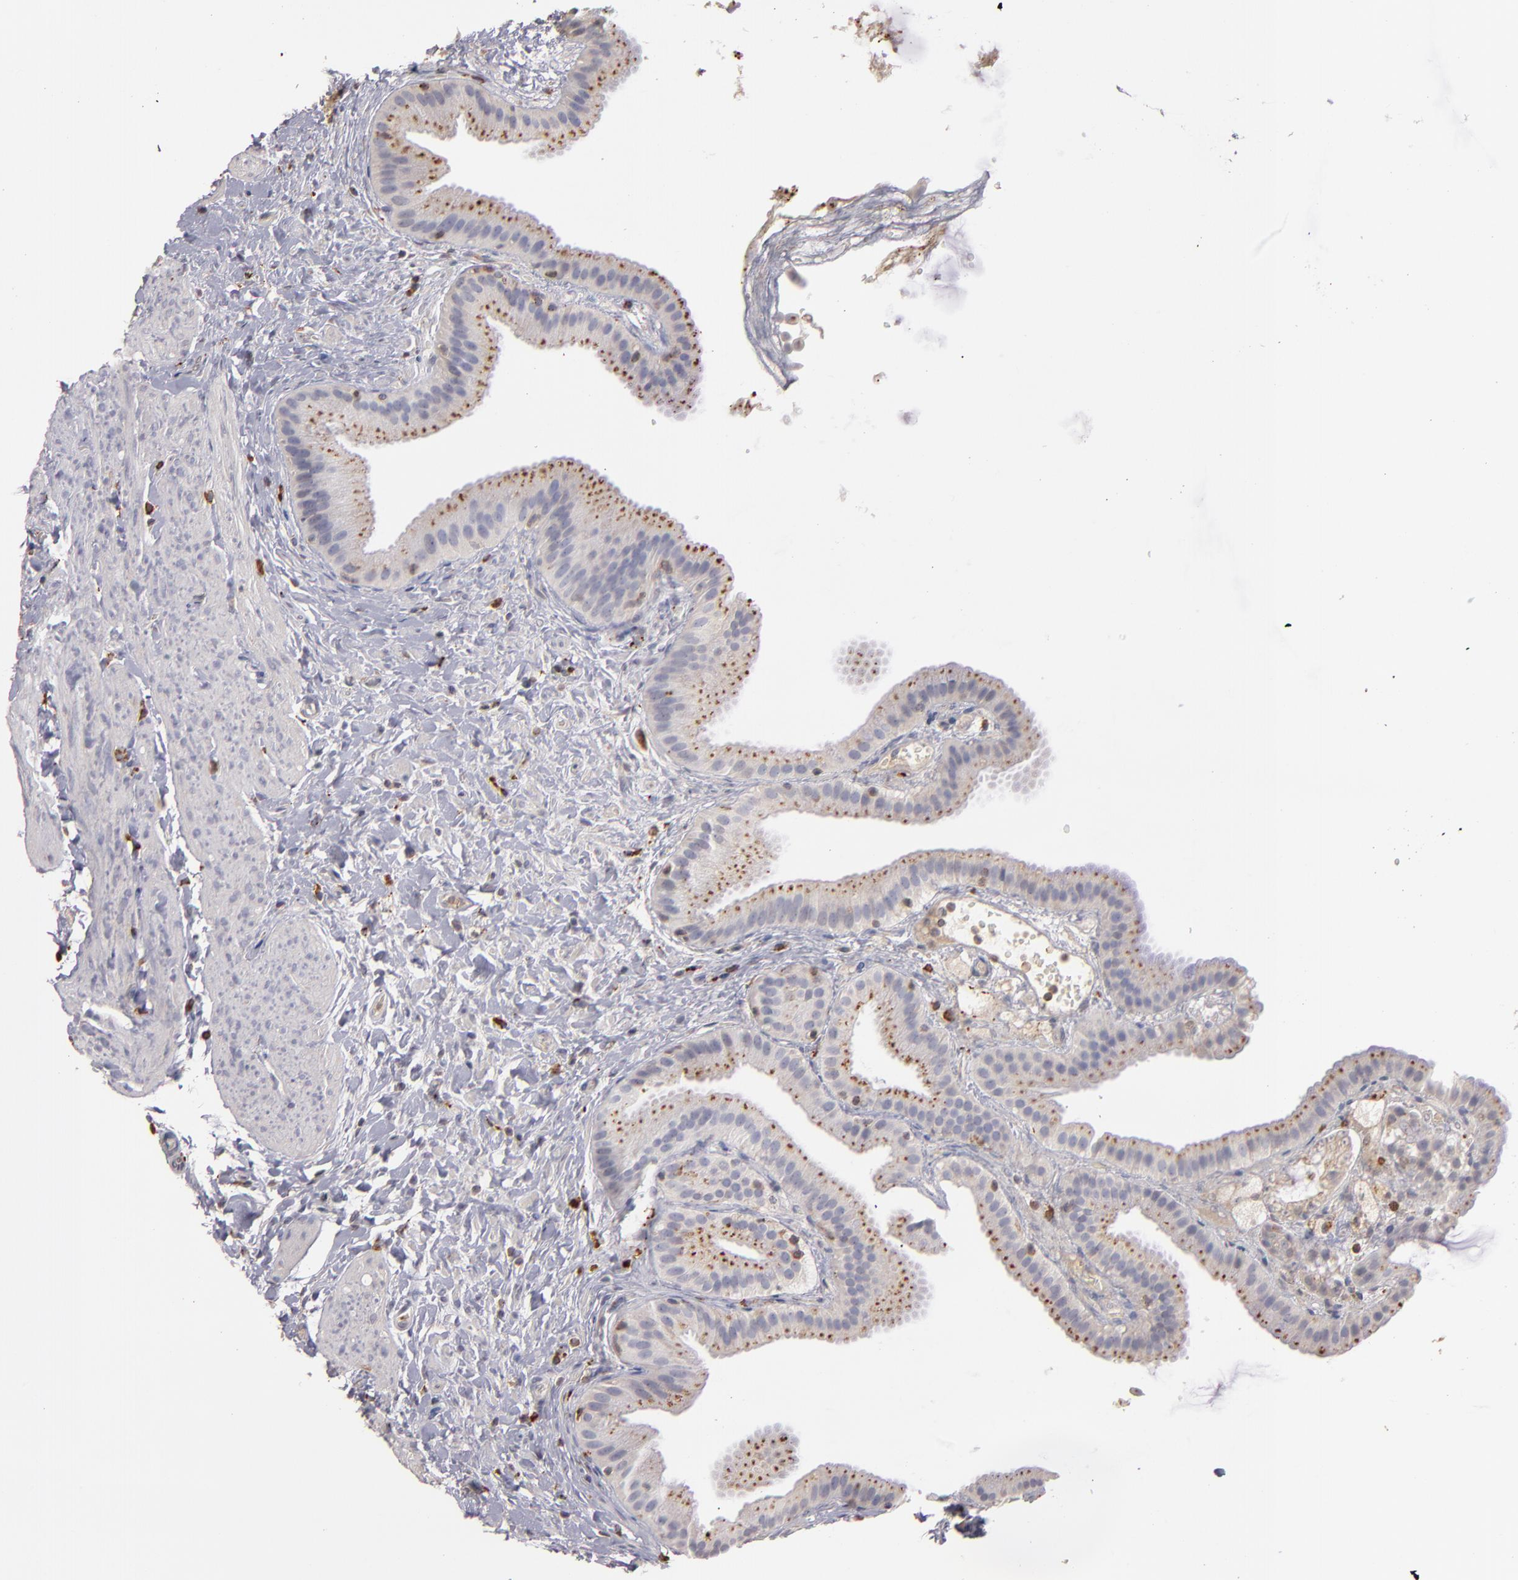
{"staining": {"intensity": "weak", "quantity": ">75%", "location": "cytoplasmic/membranous"}, "tissue": "gallbladder", "cell_type": "Glandular cells", "image_type": "normal", "snomed": [{"axis": "morphology", "description": "Normal tissue, NOS"}, {"axis": "topography", "description": "Gallbladder"}], "caption": "Brown immunohistochemical staining in benign human gallbladder reveals weak cytoplasmic/membranous expression in about >75% of glandular cells.", "gene": "TRAF1", "patient": {"sex": "female", "age": 63}}